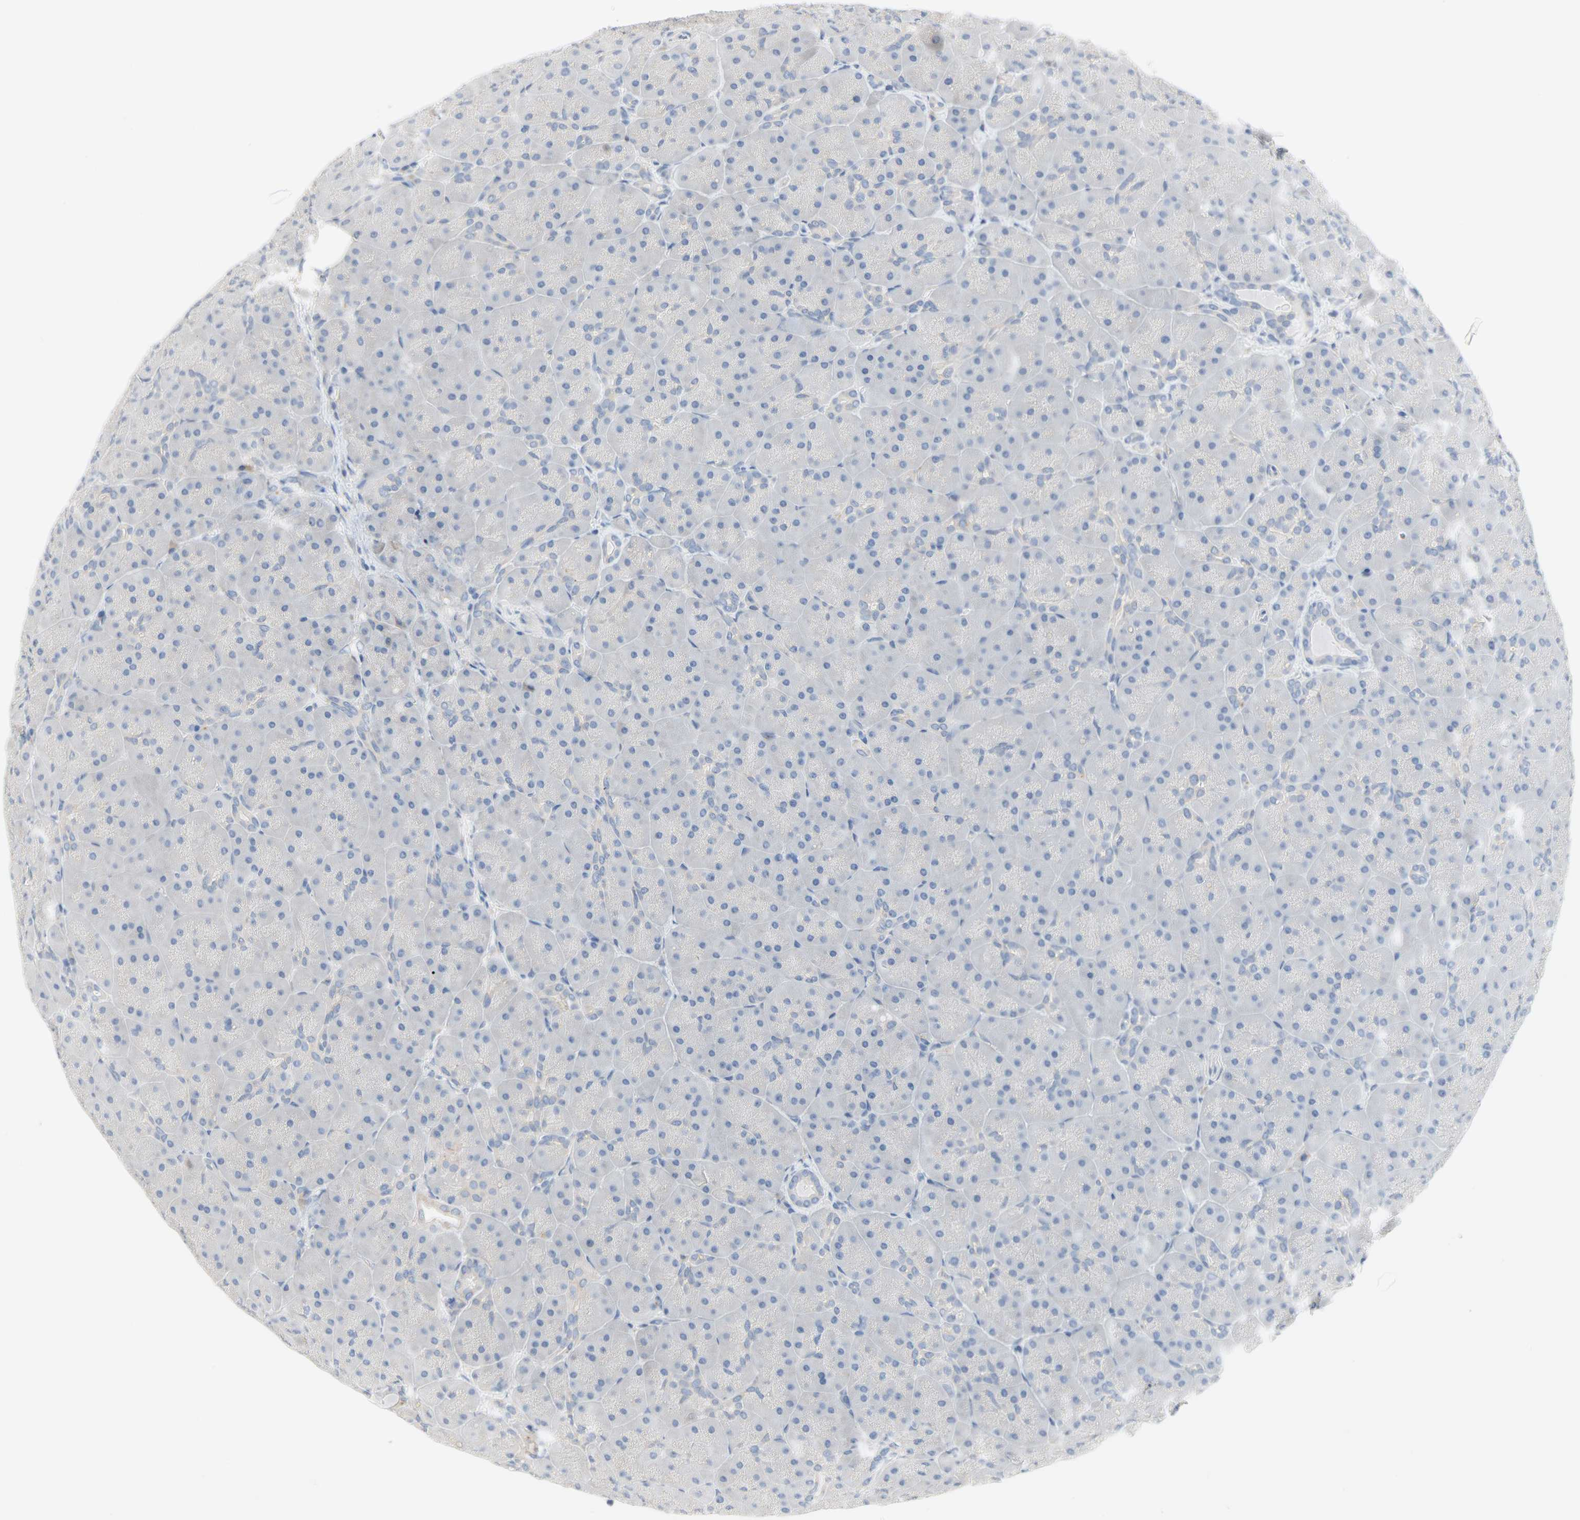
{"staining": {"intensity": "negative", "quantity": "none", "location": "none"}, "tissue": "pancreas", "cell_type": "Exocrine glandular cells", "image_type": "normal", "snomed": [{"axis": "morphology", "description": "Normal tissue, NOS"}, {"axis": "topography", "description": "Pancreas"}], "caption": "Immunohistochemical staining of normal pancreas shows no significant expression in exocrine glandular cells.", "gene": "GAS6", "patient": {"sex": "male", "age": 66}}